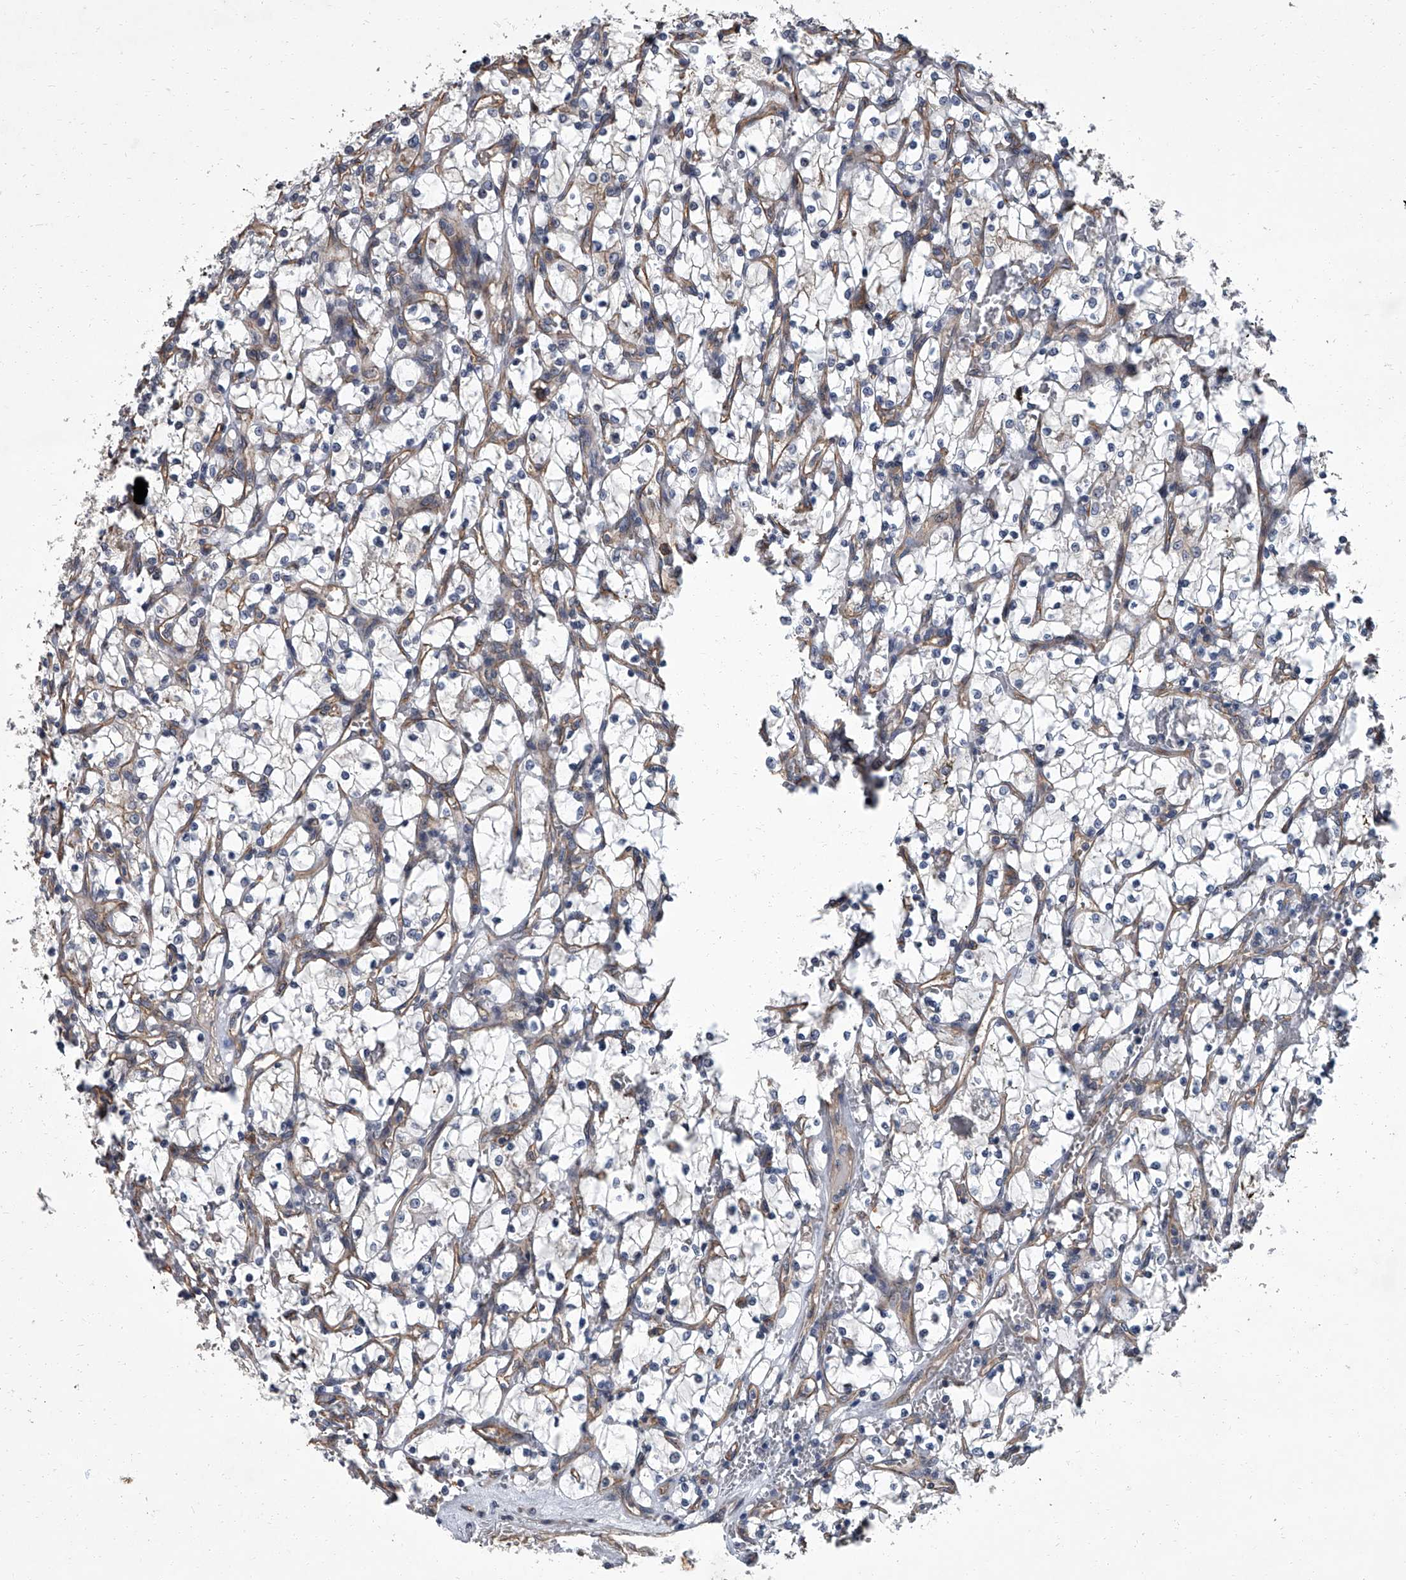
{"staining": {"intensity": "negative", "quantity": "none", "location": "none"}, "tissue": "renal cancer", "cell_type": "Tumor cells", "image_type": "cancer", "snomed": [{"axis": "morphology", "description": "Adenocarcinoma, NOS"}, {"axis": "topography", "description": "Kidney"}], "caption": "Immunohistochemistry (IHC) of human adenocarcinoma (renal) shows no expression in tumor cells.", "gene": "SIRT4", "patient": {"sex": "female", "age": 69}}